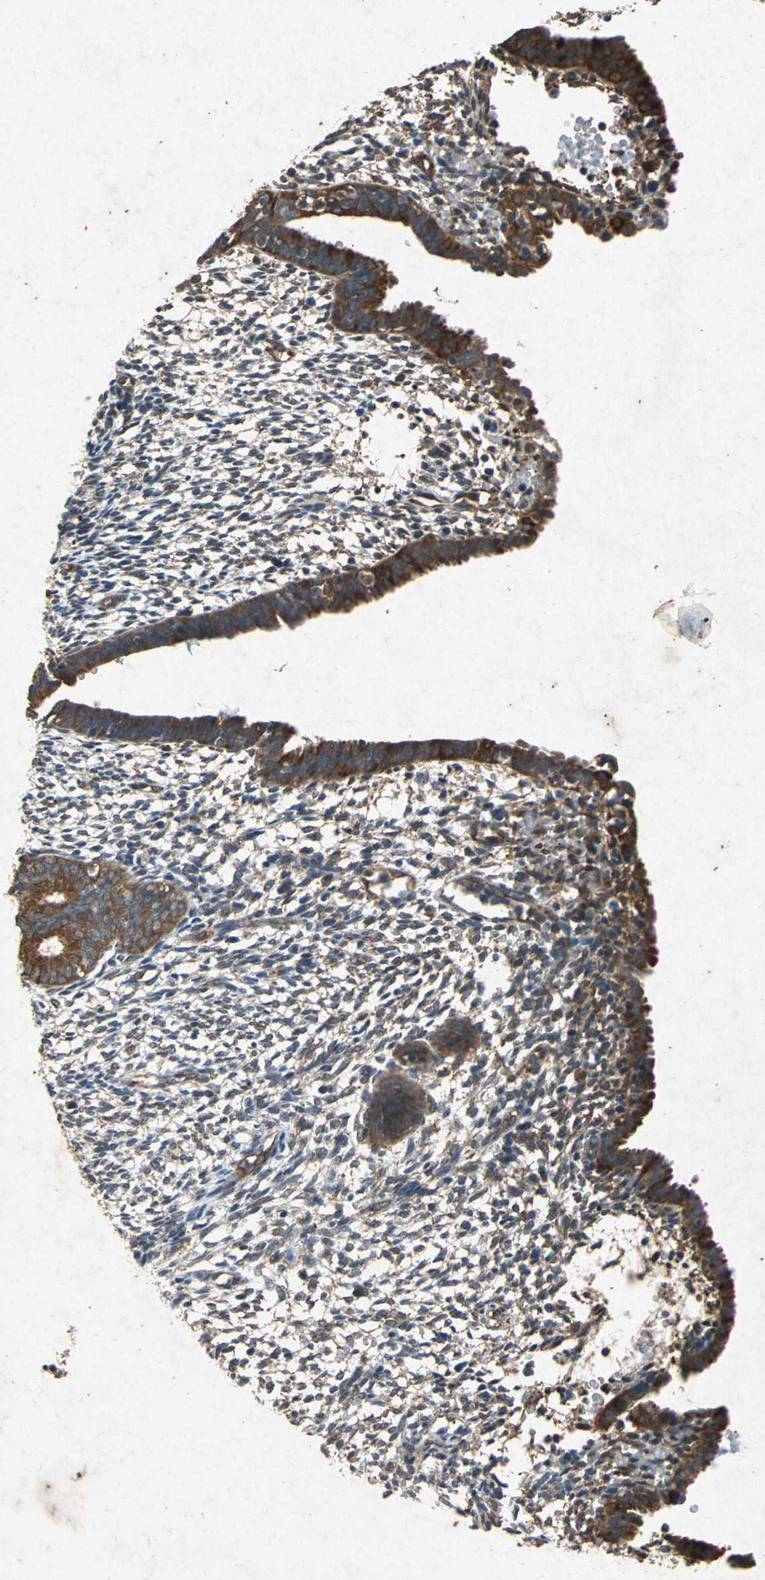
{"staining": {"intensity": "weak", "quantity": "25%-75%", "location": "cytoplasmic/membranous"}, "tissue": "endometrium", "cell_type": "Cells in endometrial stroma", "image_type": "normal", "snomed": [{"axis": "morphology", "description": "Normal tissue, NOS"}, {"axis": "morphology", "description": "Atrophy, NOS"}, {"axis": "topography", "description": "Uterus"}, {"axis": "topography", "description": "Endometrium"}], "caption": "Protein analysis of benign endometrium demonstrates weak cytoplasmic/membranous expression in about 25%-75% of cells in endometrial stroma. The staining is performed using DAB brown chromogen to label protein expression. The nuclei are counter-stained blue using hematoxylin.", "gene": "HSP90AB1", "patient": {"sex": "female", "age": 68}}